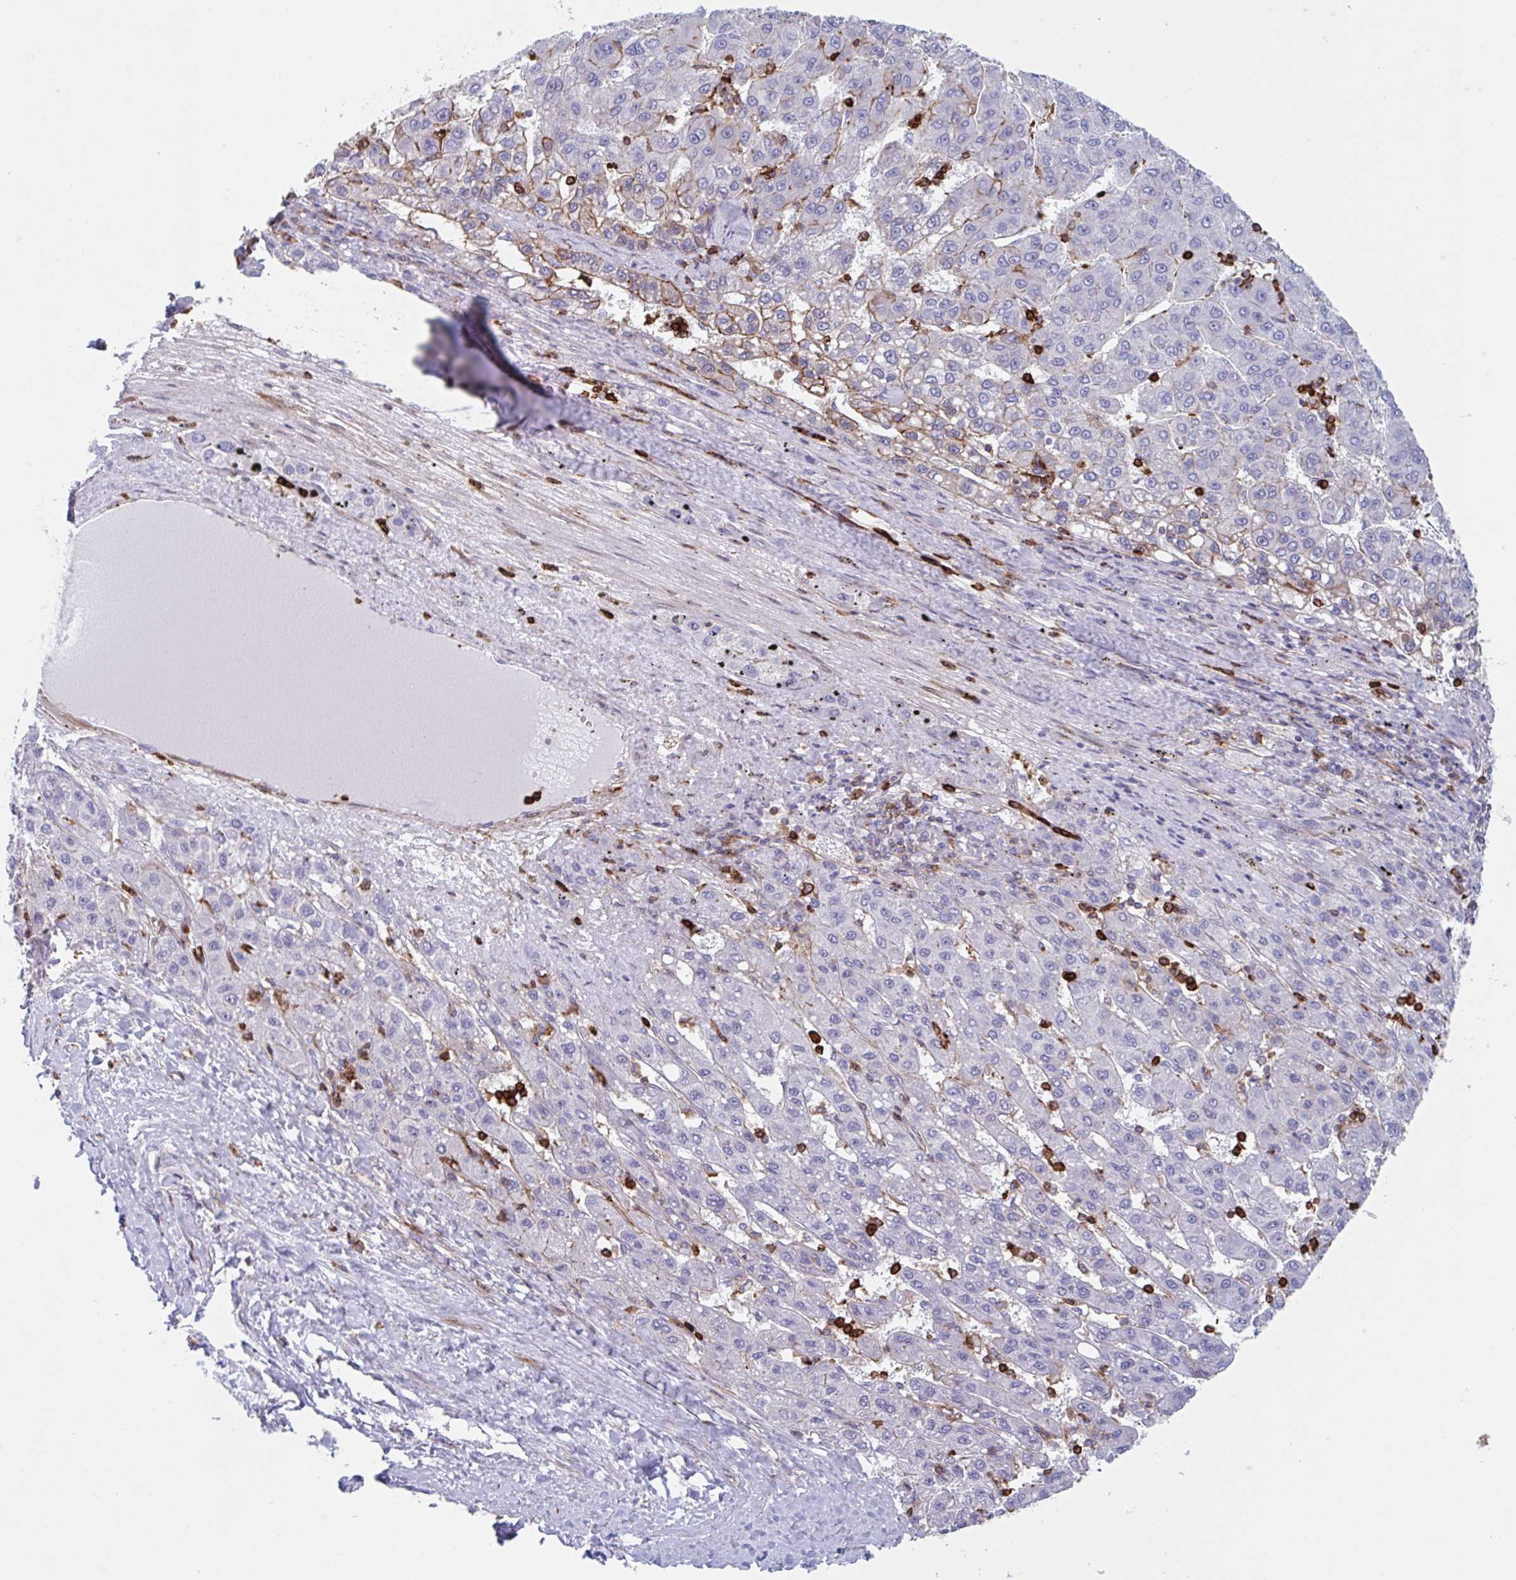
{"staining": {"intensity": "negative", "quantity": "none", "location": "none"}, "tissue": "liver cancer", "cell_type": "Tumor cells", "image_type": "cancer", "snomed": [{"axis": "morphology", "description": "Carcinoma, Hepatocellular, NOS"}, {"axis": "topography", "description": "Liver"}], "caption": "Tumor cells are negative for protein expression in human liver cancer.", "gene": "EFHD1", "patient": {"sex": "female", "age": 82}}